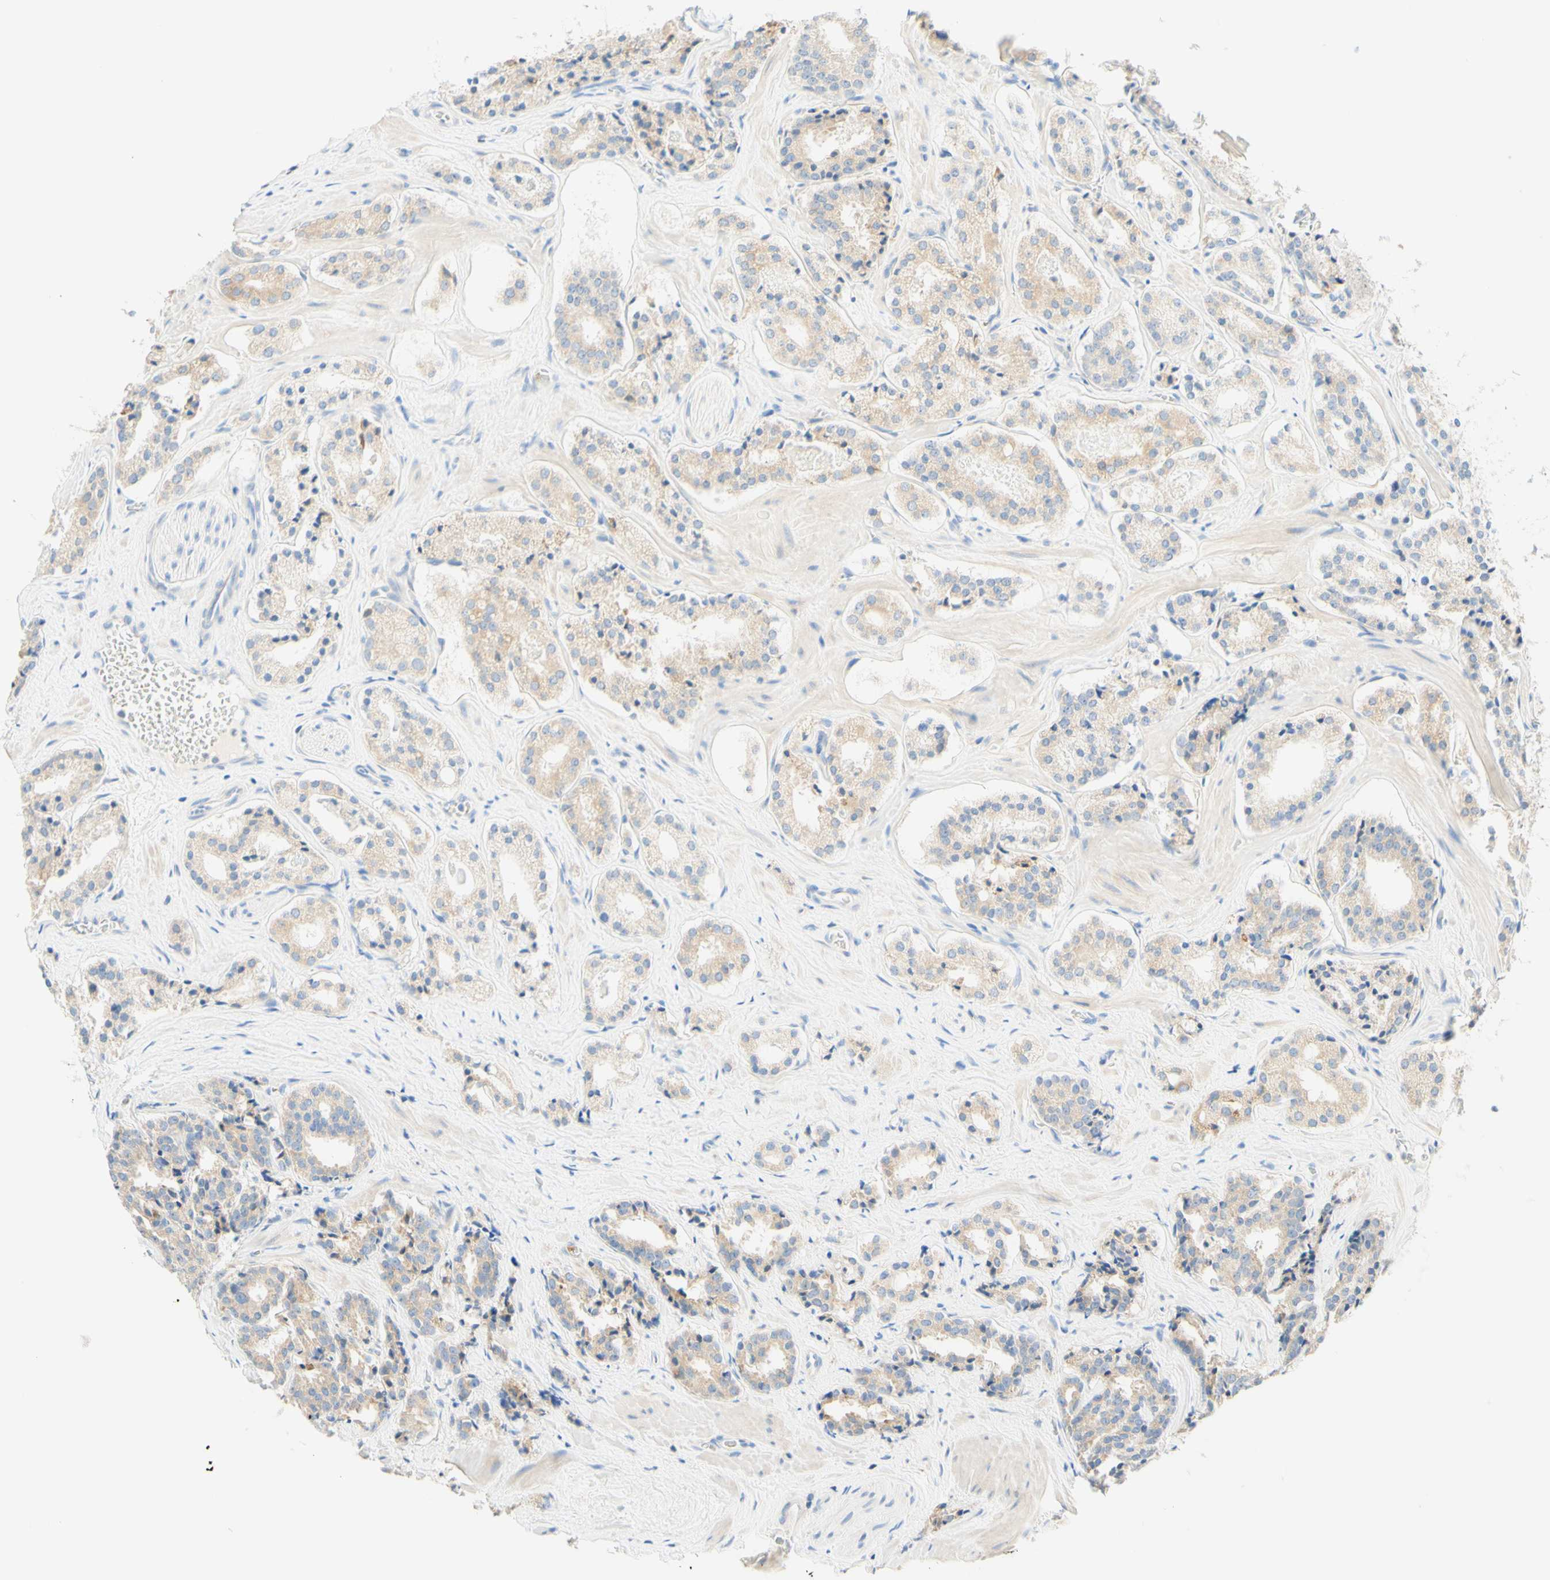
{"staining": {"intensity": "weak", "quantity": "25%-75%", "location": "cytoplasmic/membranous"}, "tissue": "prostate cancer", "cell_type": "Tumor cells", "image_type": "cancer", "snomed": [{"axis": "morphology", "description": "Adenocarcinoma, High grade"}, {"axis": "topography", "description": "Prostate"}], "caption": "Weak cytoplasmic/membranous staining is seen in approximately 25%-75% of tumor cells in prostate cancer.", "gene": "LAT", "patient": {"sex": "male", "age": 60}}